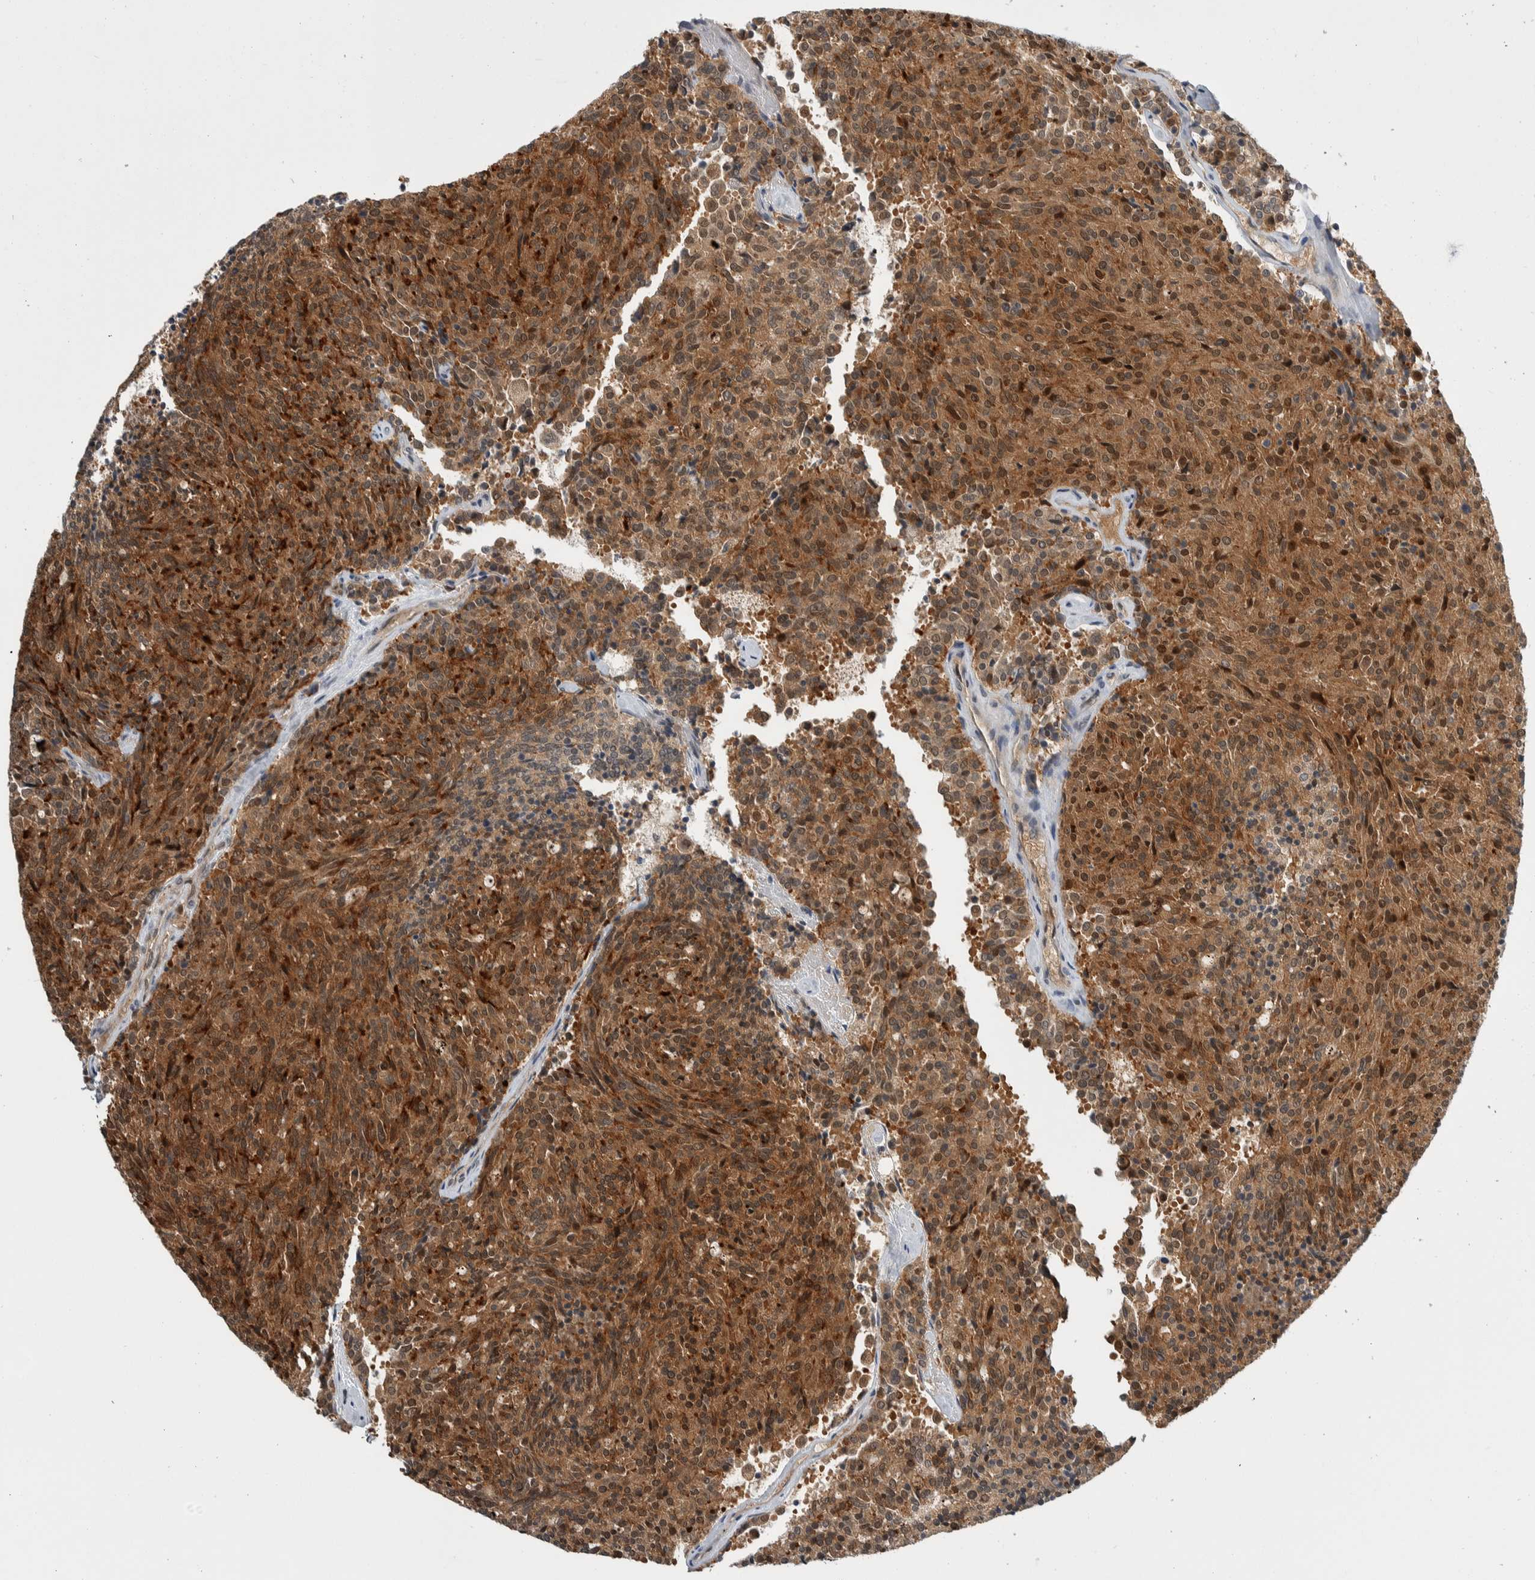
{"staining": {"intensity": "moderate", "quantity": ">75%", "location": "cytoplasmic/membranous"}, "tissue": "carcinoid", "cell_type": "Tumor cells", "image_type": "cancer", "snomed": [{"axis": "morphology", "description": "Carcinoid, malignant, NOS"}, {"axis": "topography", "description": "Pancreas"}], "caption": "Brown immunohistochemical staining in carcinoid displays moderate cytoplasmic/membranous staining in approximately >75% of tumor cells.", "gene": "CCDC43", "patient": {"sex": "female", "age": 54}}